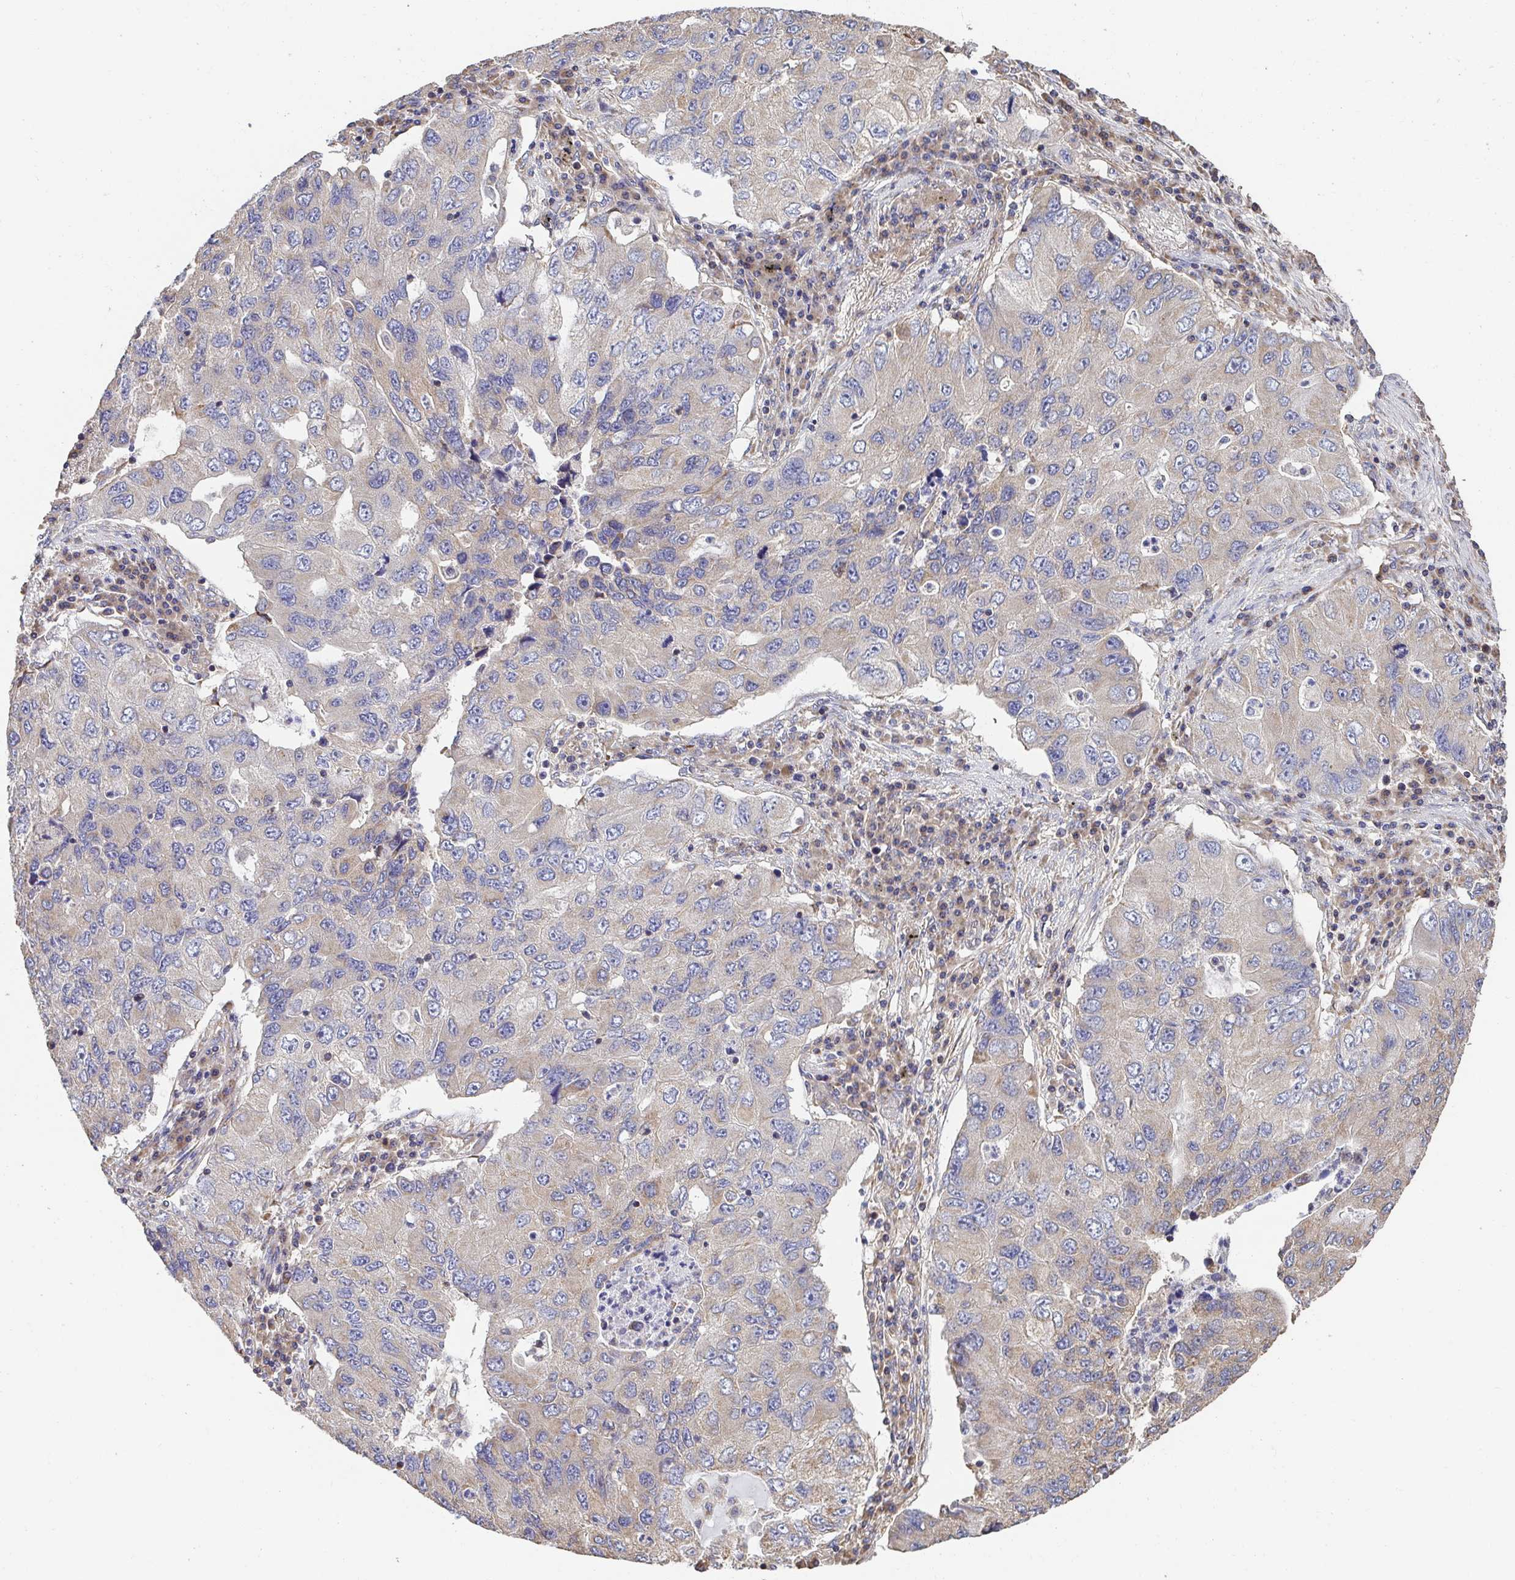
{"staining": {"intensity": "negative", "quantity": "none", "location": "none"}, "tissue": "lung cancer", "cell_type": "Tumor cells", "image_type": "cancer", "snomed": [{"axis": "morphology", "description": "Adenocarcinoma, NOS"}, {"axis": "morphology", "description": "Adenocarcinoma, metastatic, NOS"}, {"axis": "topography", "description": "Lymph node"}, {"axis": "topography", "description": "Lung"}], "caption": "There is no significant expression in tumor cells of metastatic adenocarcinoma (lung). (Brightfield microscopy of DAB (3,3'-diaminobenzidine) immunohistochemistry (IHC) at high magnification).", "gene": "APBB1", "patient": {"sex": "female", "age": 54}}